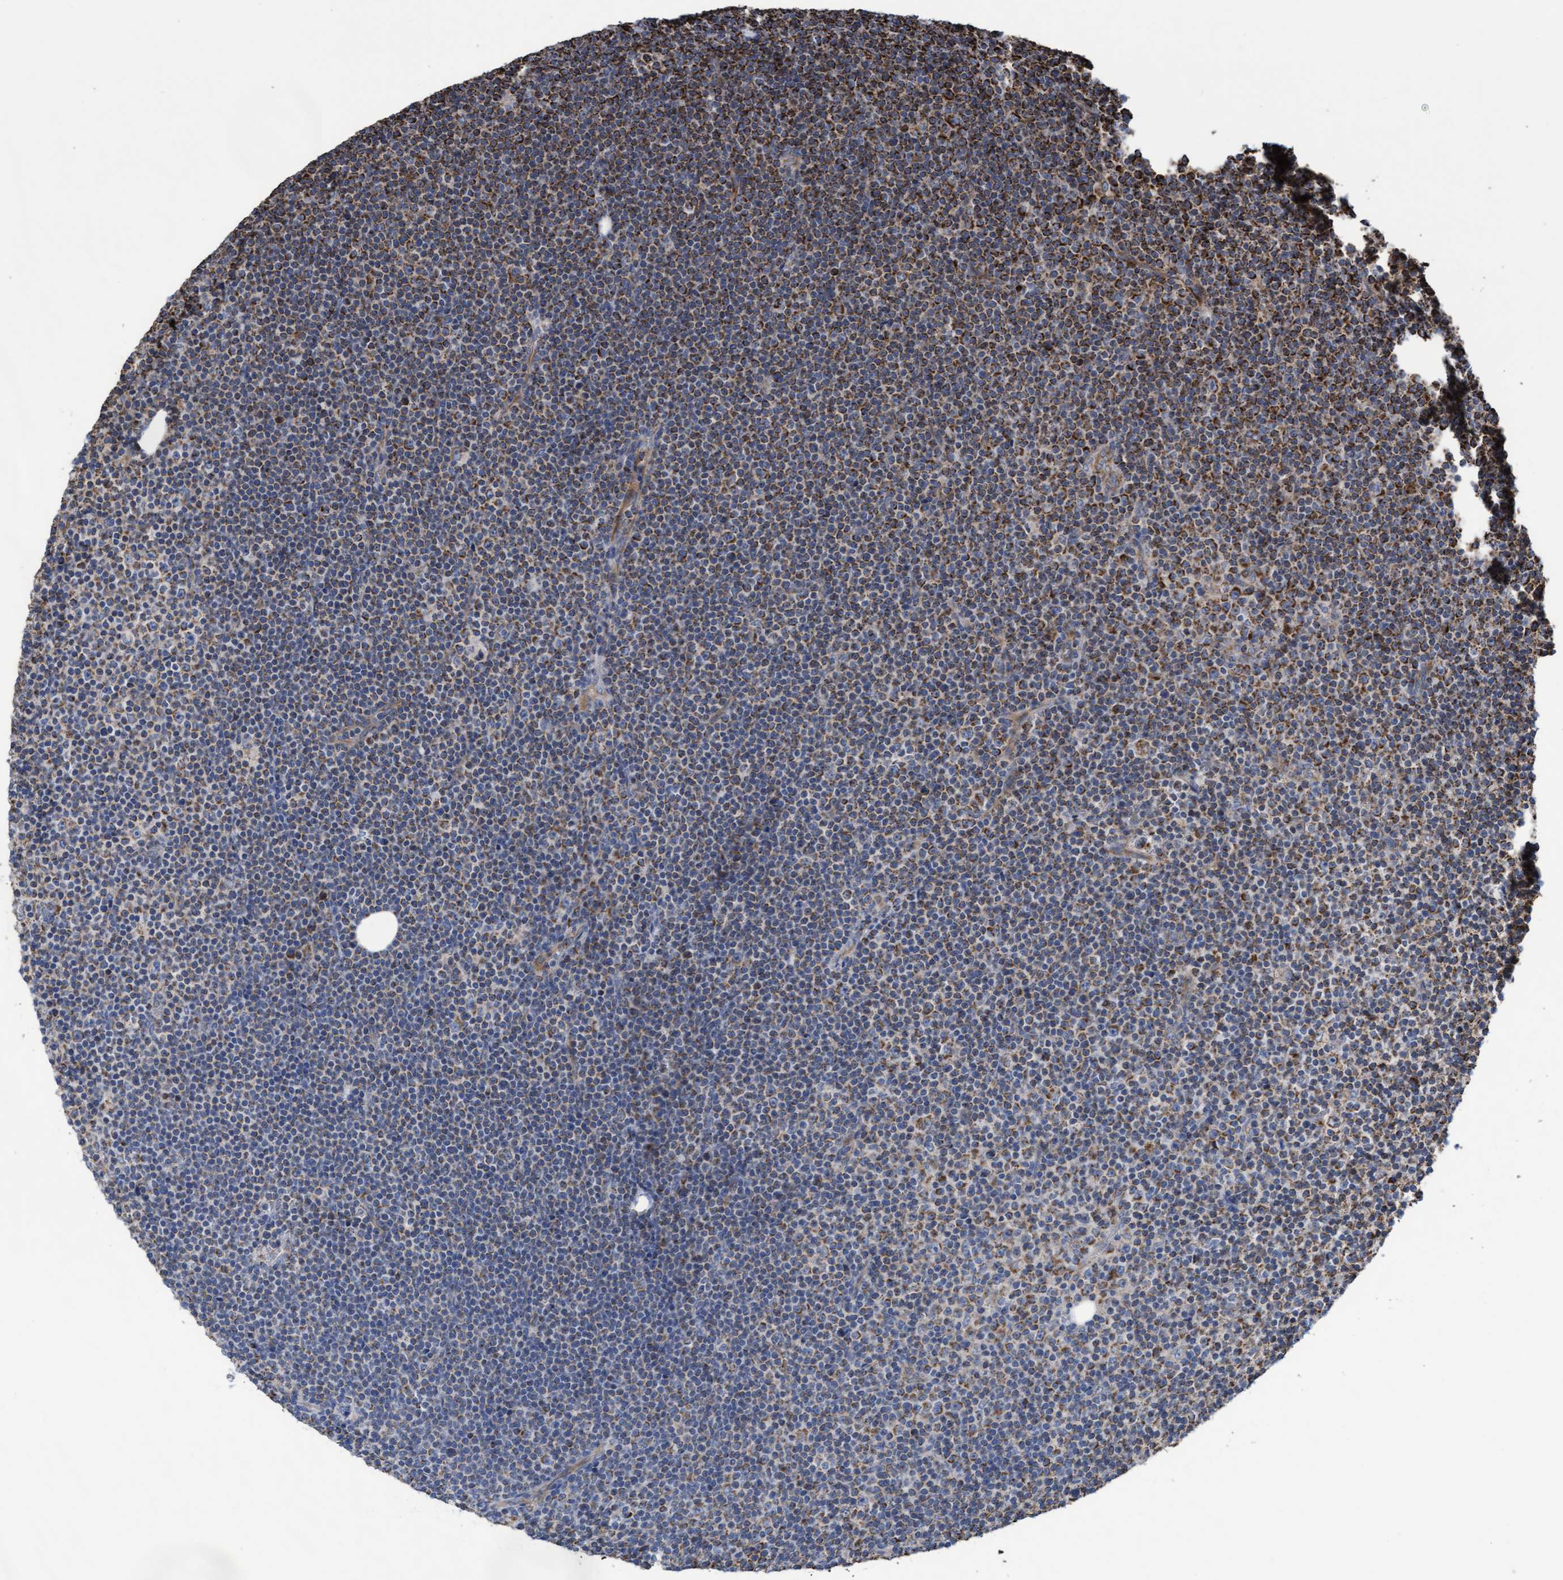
{"staining": {"intensity": "strong", "quantity": "25%-75%", "location": "cytoplasmic/membranous"}, "tissue": "lymphoma", "cell_type": "Tumor cells", "image_type": "cancer", "snomed": [{"axis": "morphology", "description": "Malignant lymphoma, non-Hodgkin's type, Low grade"}, {"axis": "topography", "description": "Lymph node"}], "caption": "Immunohistochemistry (IHC) staining of lymphoma, which reveals high levels of strong cytoplasmic/membranous staining in about 25%-75% of tumor cells indicating strong cytoplasmic/membranous protein staining. The staining was performed using DAB (brown) for protein detection and nuclei were counterstained in hematoxylin (blue).", "gene": "COBL", "patient": {"sex": "female", "age": 67}}